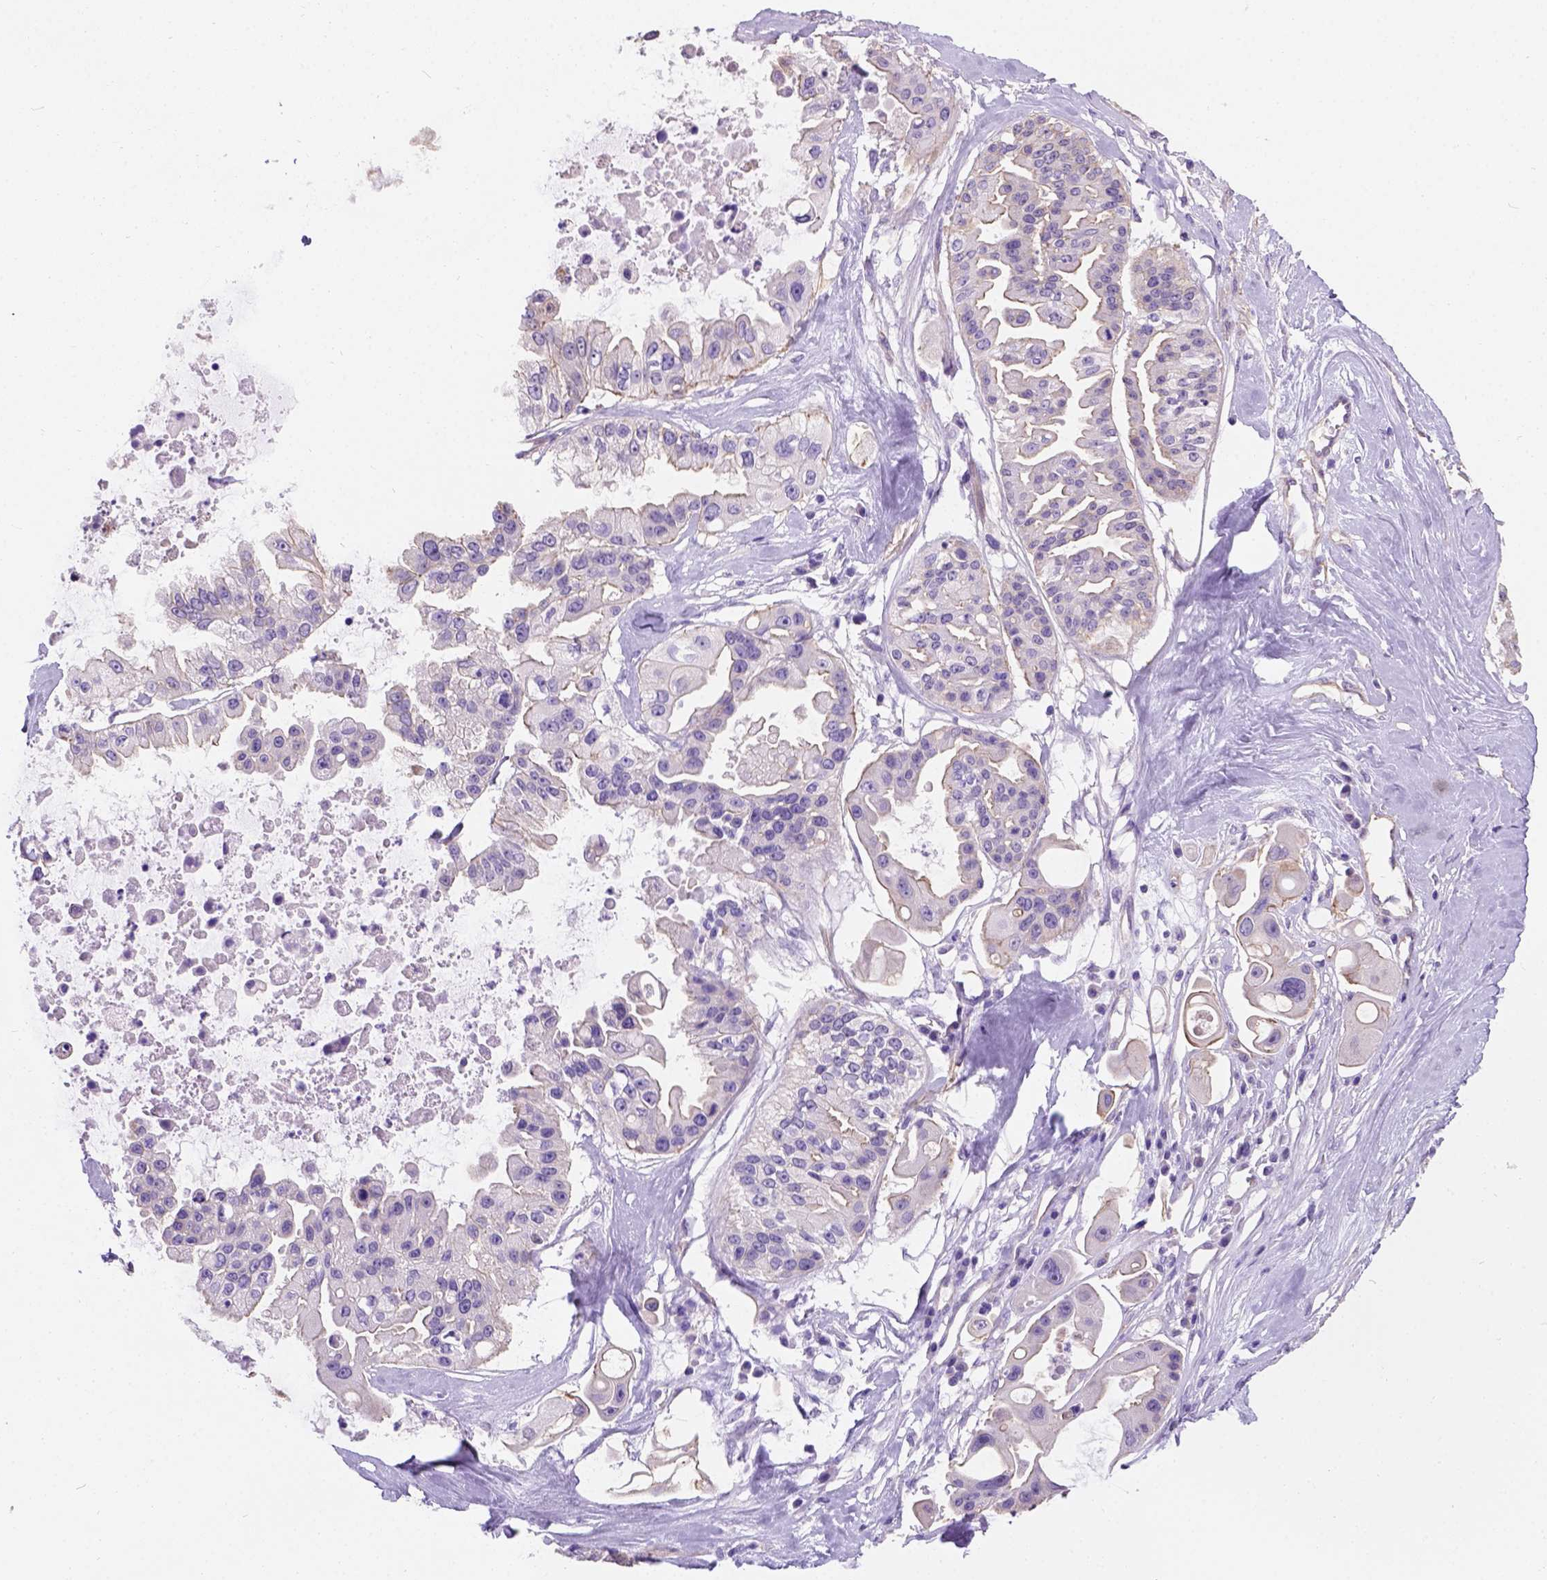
{"staining": {"intensity": "negative", "quantity": "none", "location": "none"}, "tissue": "ovarian cancer", "cell_type": "Tumor cells", "image_type": "cancer", "snomed": [{"axis": "morphology", "description": "Cystadenocarcinoma, serous, NOS"}, {"axis": "topography", "description": "Ovary"}], "caption": "A photomicrograph of human ovarian serous cystadenocarcinoma is negative for staining in tumor cells.", "gene": "PHF7", "patient": {"sex": "female", "age": 56}}